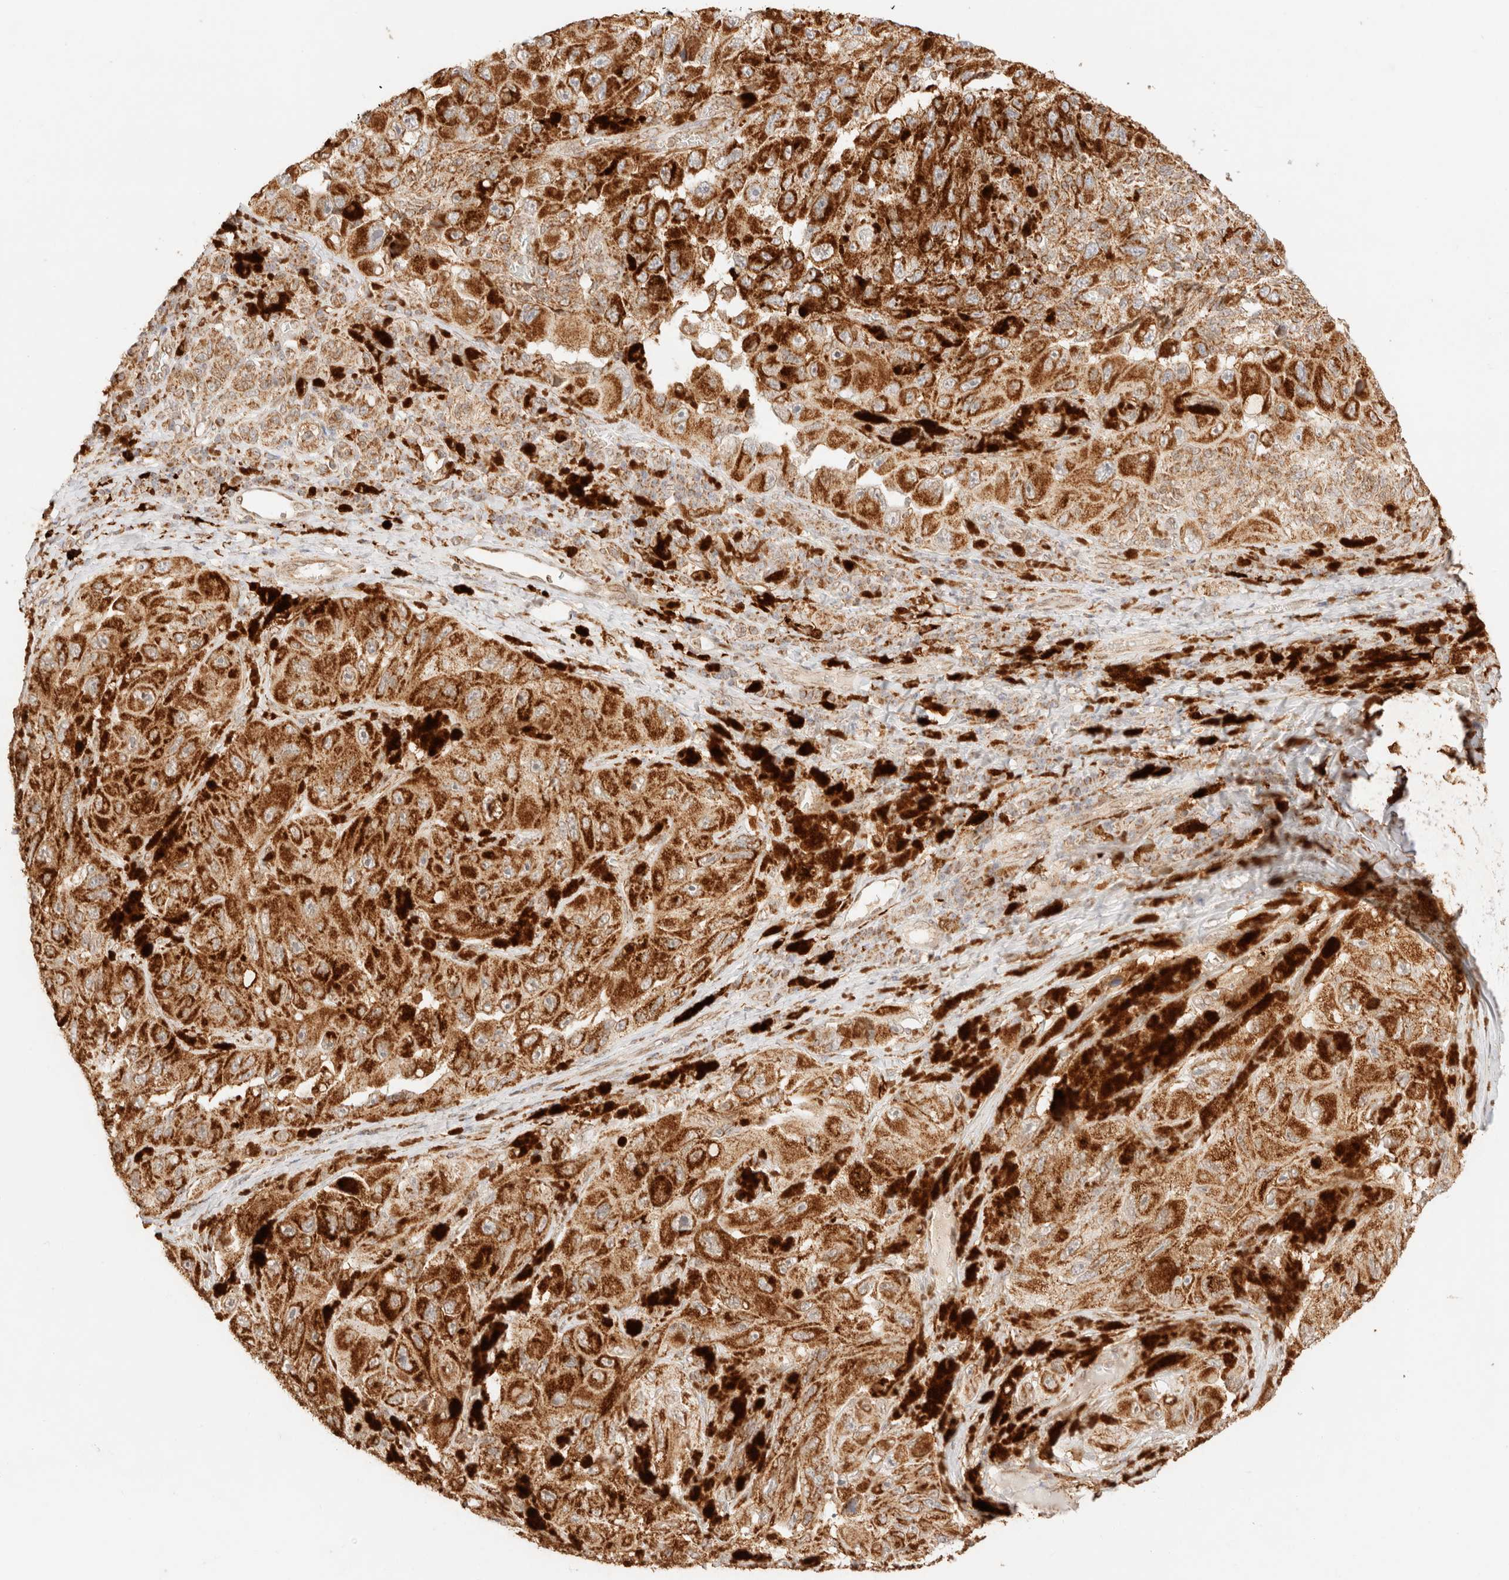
{"staining": {"intensity": "moderate", "quantity": ">75%", "location": "cytoplasmic/membranous"}, "tissue": "melanoma", "cell_type": "Tumor cells", "image_type": "cancer", "snomed": [{"axis": "morphology", "description": "Malignant melanoma, NOS"}, {"axis": "topography", "description": "Skin"}], "caption": "A high-resolution histopathology image shows IHC staining of melanoma, which shows moderate cytoplasmic/membranous staining in about >75% of tumor cells.", "gene": "TACO1", "patient": {"sex": "female", "age": 73}}